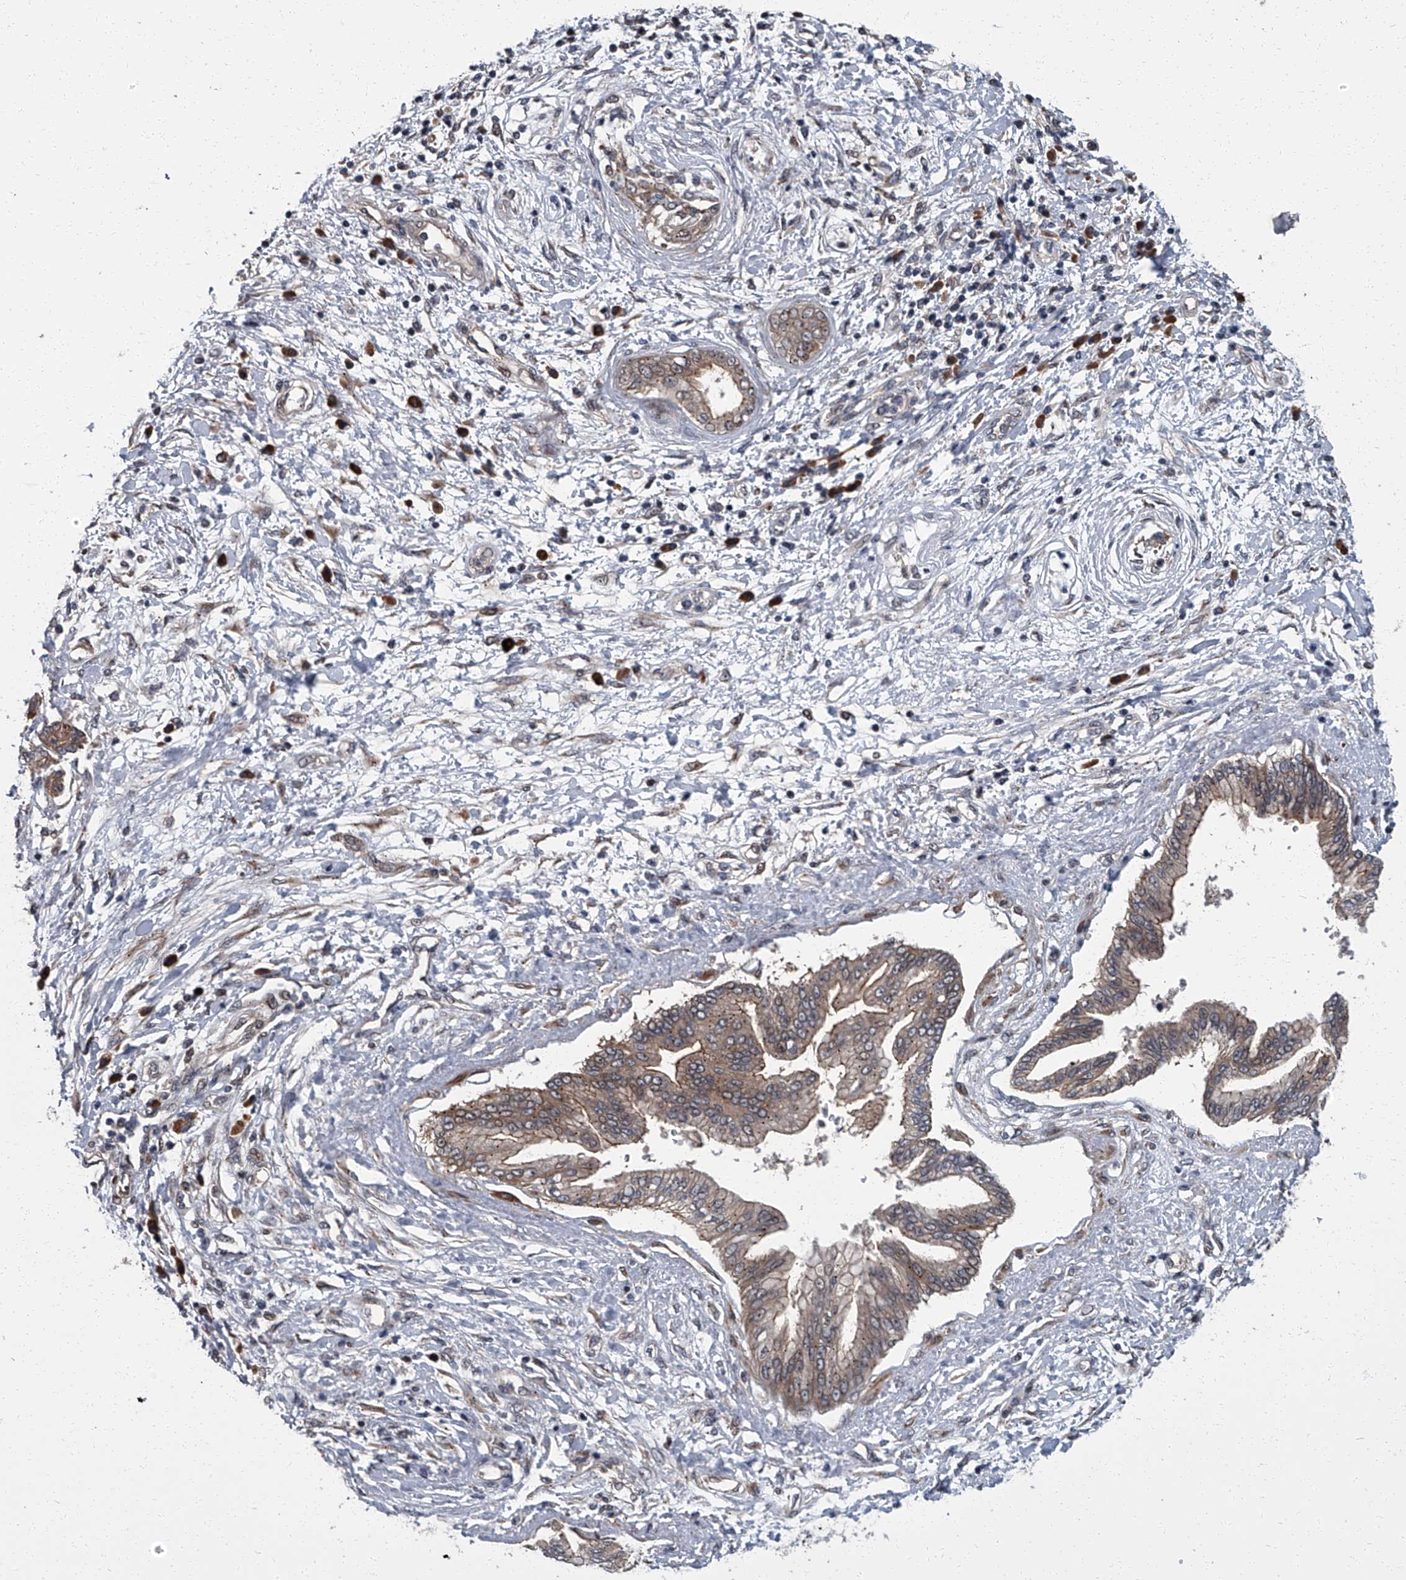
{"staining": {"intensity": "moderate", "quantity": ">75%", "location": "cytoplasmic/membranous"}, "tissue": "pancreatic cancer", "cell_type": "Tumor cells", "image_type": "cancer", "snomed": [{"axis": "morphology", "description": "Adenocarcinoma, NOS"}, {"axis": "topography", "description": "Pancreas"}], "caption": "Brown immunohistochemical staining in pancreatic adenocarcinoma demonstrates moderate cytoplasmic/membranous staining in about >75% of tumor cells. (DAB = brown stain, brightfield microscopy at high magnification).", "gene": "ZNF274", "patient": {"sex": "female", "age": 56}}